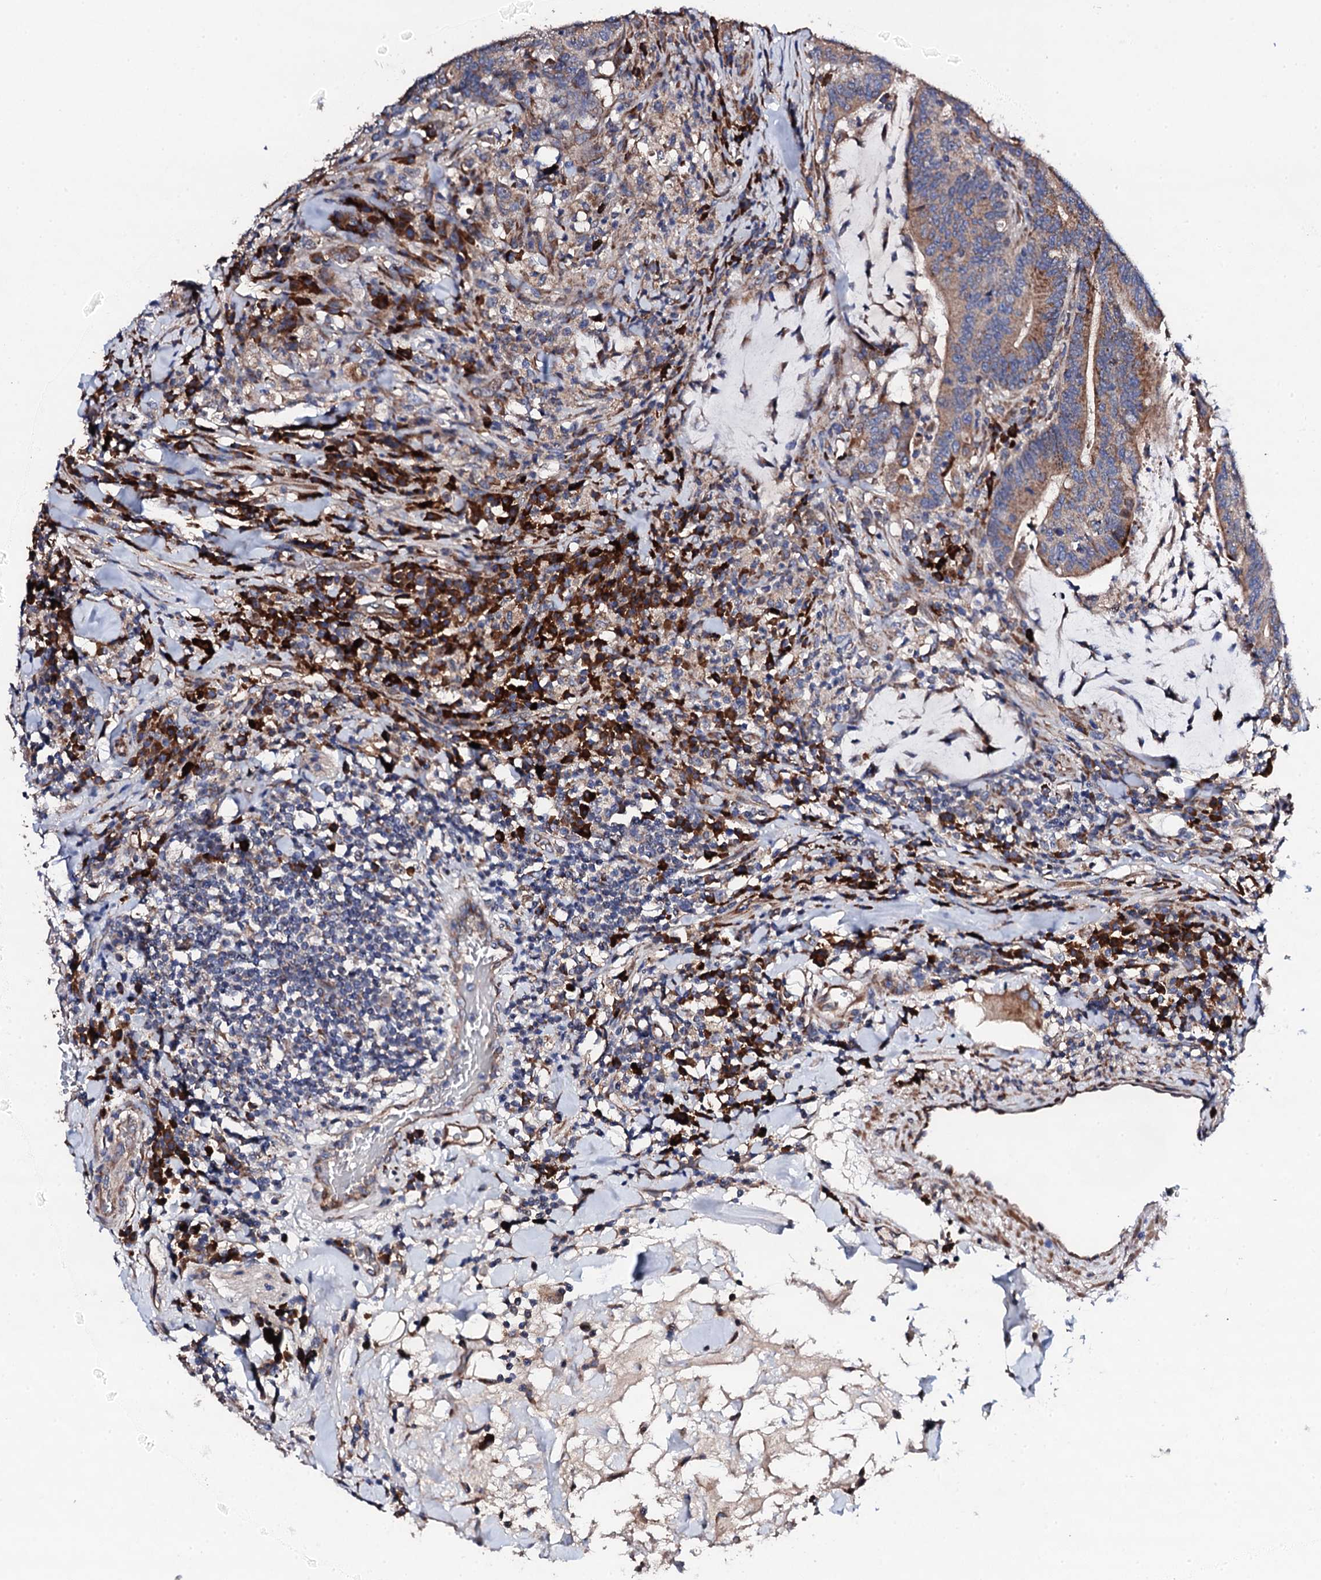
{"staining": {"intensity": "moderate", "quantity": ">75%", "location": "cytoplasmic/membranous"}, "tissue": "colorectal cancer", "cell_type": "Tumor cells", "image_type": "cancer", "snomed": [{"axis": "morphology", "description": "Adenocarcinoma, NOS"}, {"axis": "topography", "description": "Colon"}], "caption": "There is medium levels of moderate cytoplasmic/membranous staining in tumor cells of colorectal adenocarcinoma, as demonstrated by immunohistochemical staining (brown color).", "gene": "LIPT2", "patient": {"sex": "female", "age": 66}}